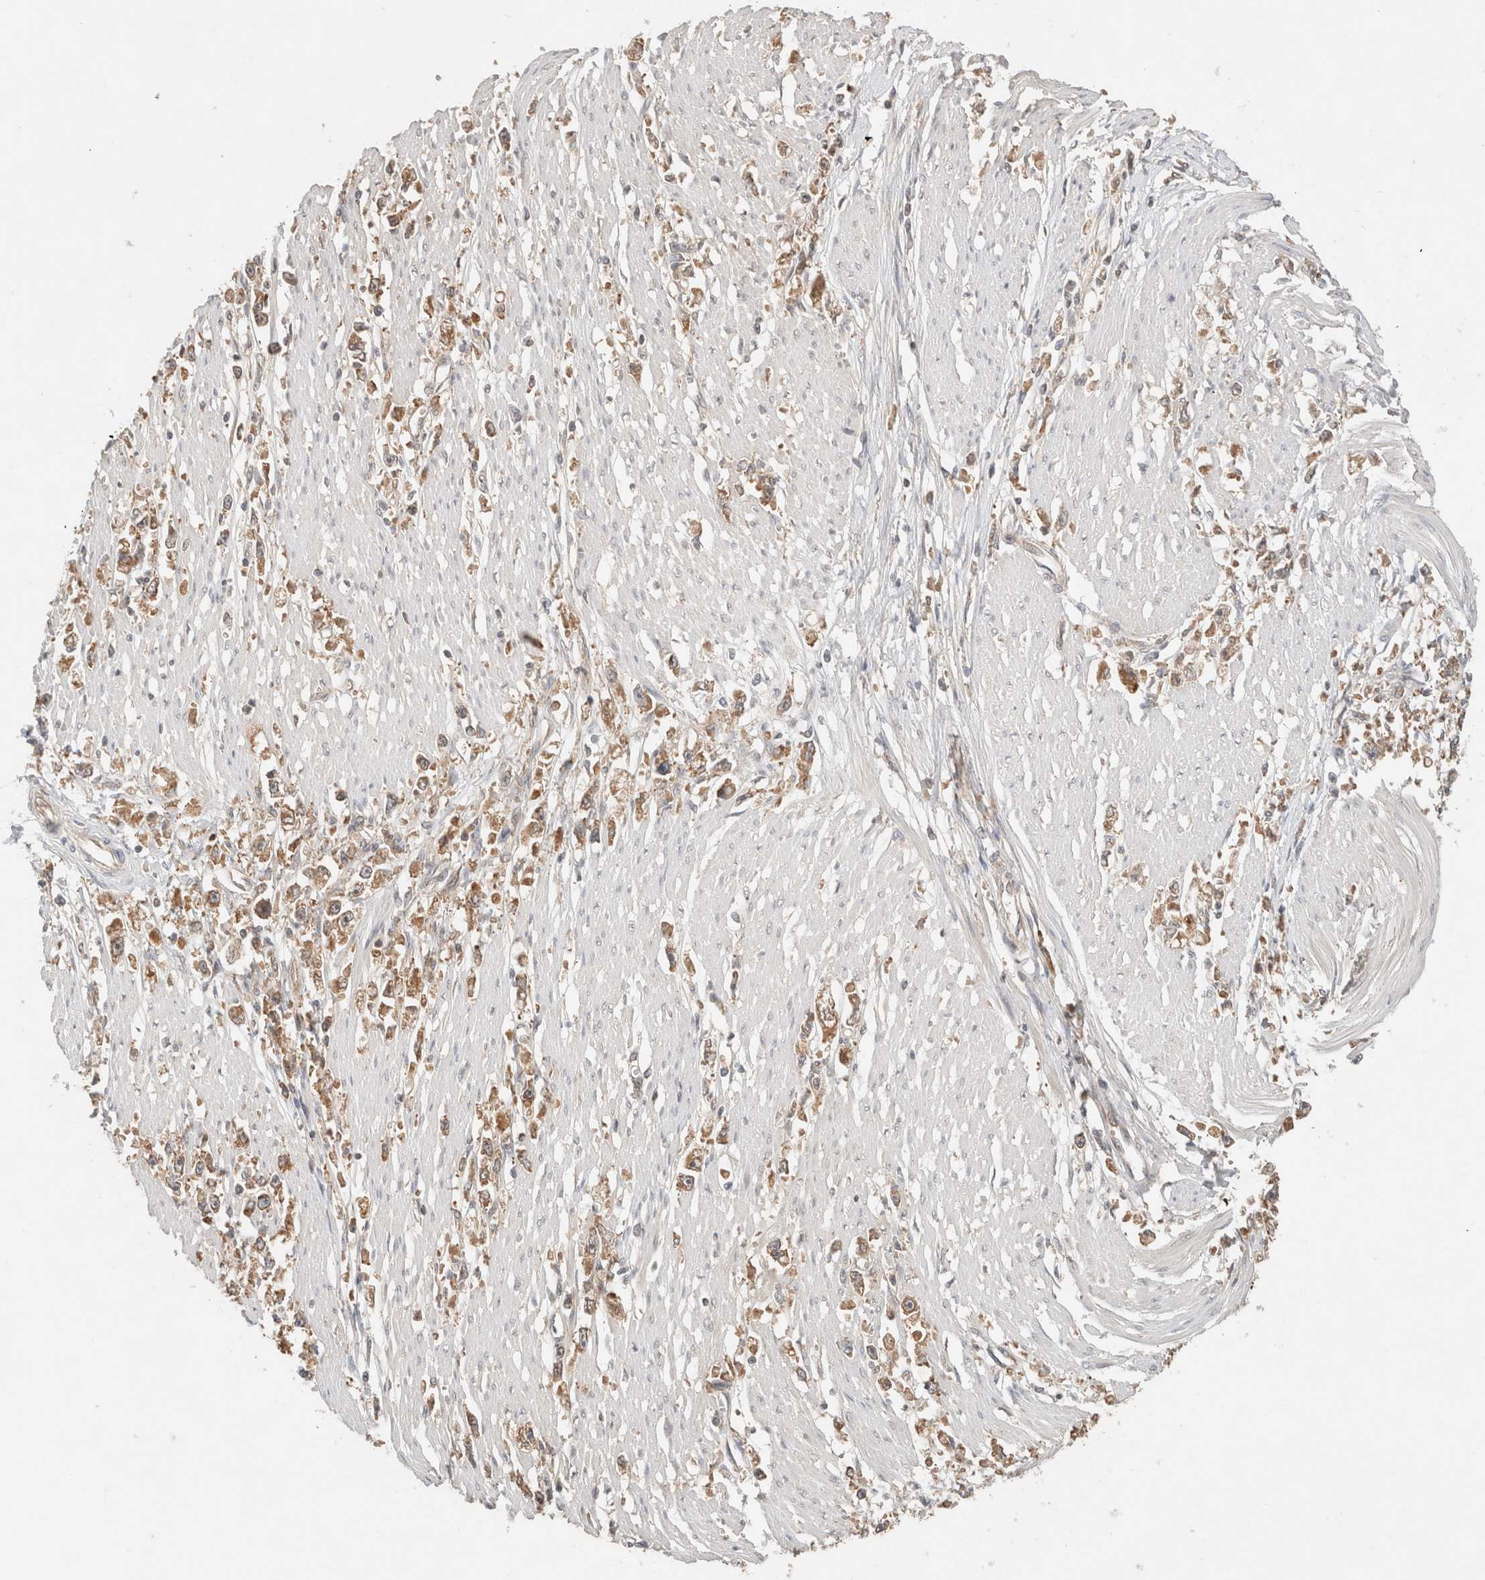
{"staining": {"intensity": "moderate", "quantity": ">75%", "location": "cytoplasmic/membranous"}, "tissue": "stomach cancer", "cell_type": "Tumor cells", "image_type": "cancer", "snomed": [{"axis": "morphology", "description": "Adenocarcinoma, NOS"}, {"axis": "topography", "description": "Stomach"}], "caption": "Tumor cells display moderate cytoplasmic/membranous positivity in approximately >75% of cells in stomach cancer.", "gene": "ARFGEF2", "patient": {"sex": "female", "age": 59}}